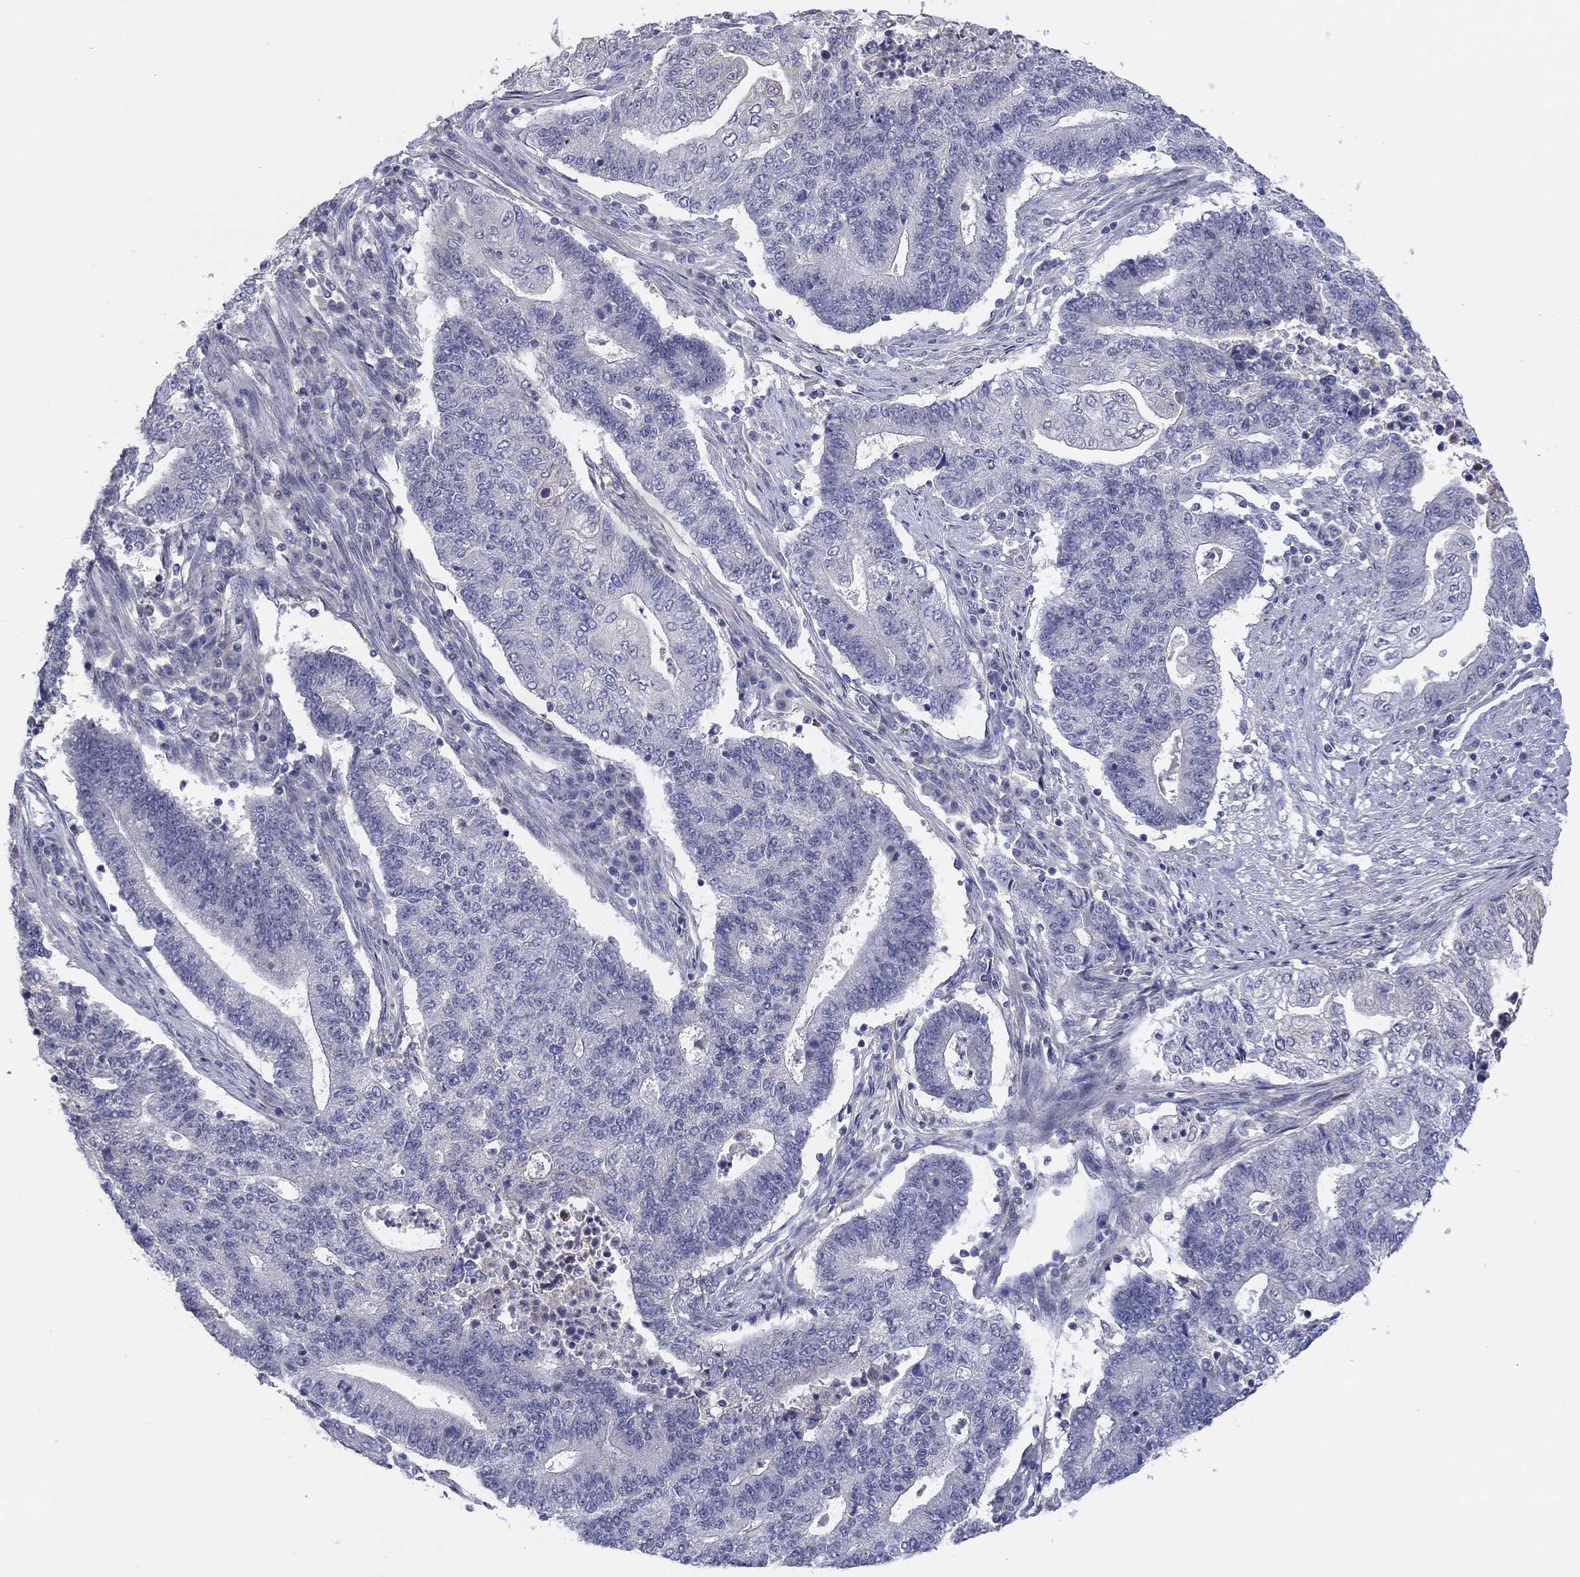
{"staining": {"intensity": "negative", "quantity": "none", "location": "none"}, "tissue": "endometrial cancer", "cell_type": "Tumor cells", "image_type": "cancer", "snomed": [{"axis": "morphology", "description": "Adenocarcinoma, NOS"}, {"axis": "topography", "description": "Uterus"}, {"axis": "topography", "description": "Endometrium"}], "caption": "Immunohistochemistry image of neoplastic tissue: endometrial cancer stained with DAB reveals no significant protein staining in tumor cells. Brightfield microscopy of immunohistochemistry stained with DAB (3,3'-diaminobenzidine) (brown) and hematoxylin (blue), captured at high magnification.", "gene": "CYP2B6", "patient": {"sex": "female", "age": 54}}